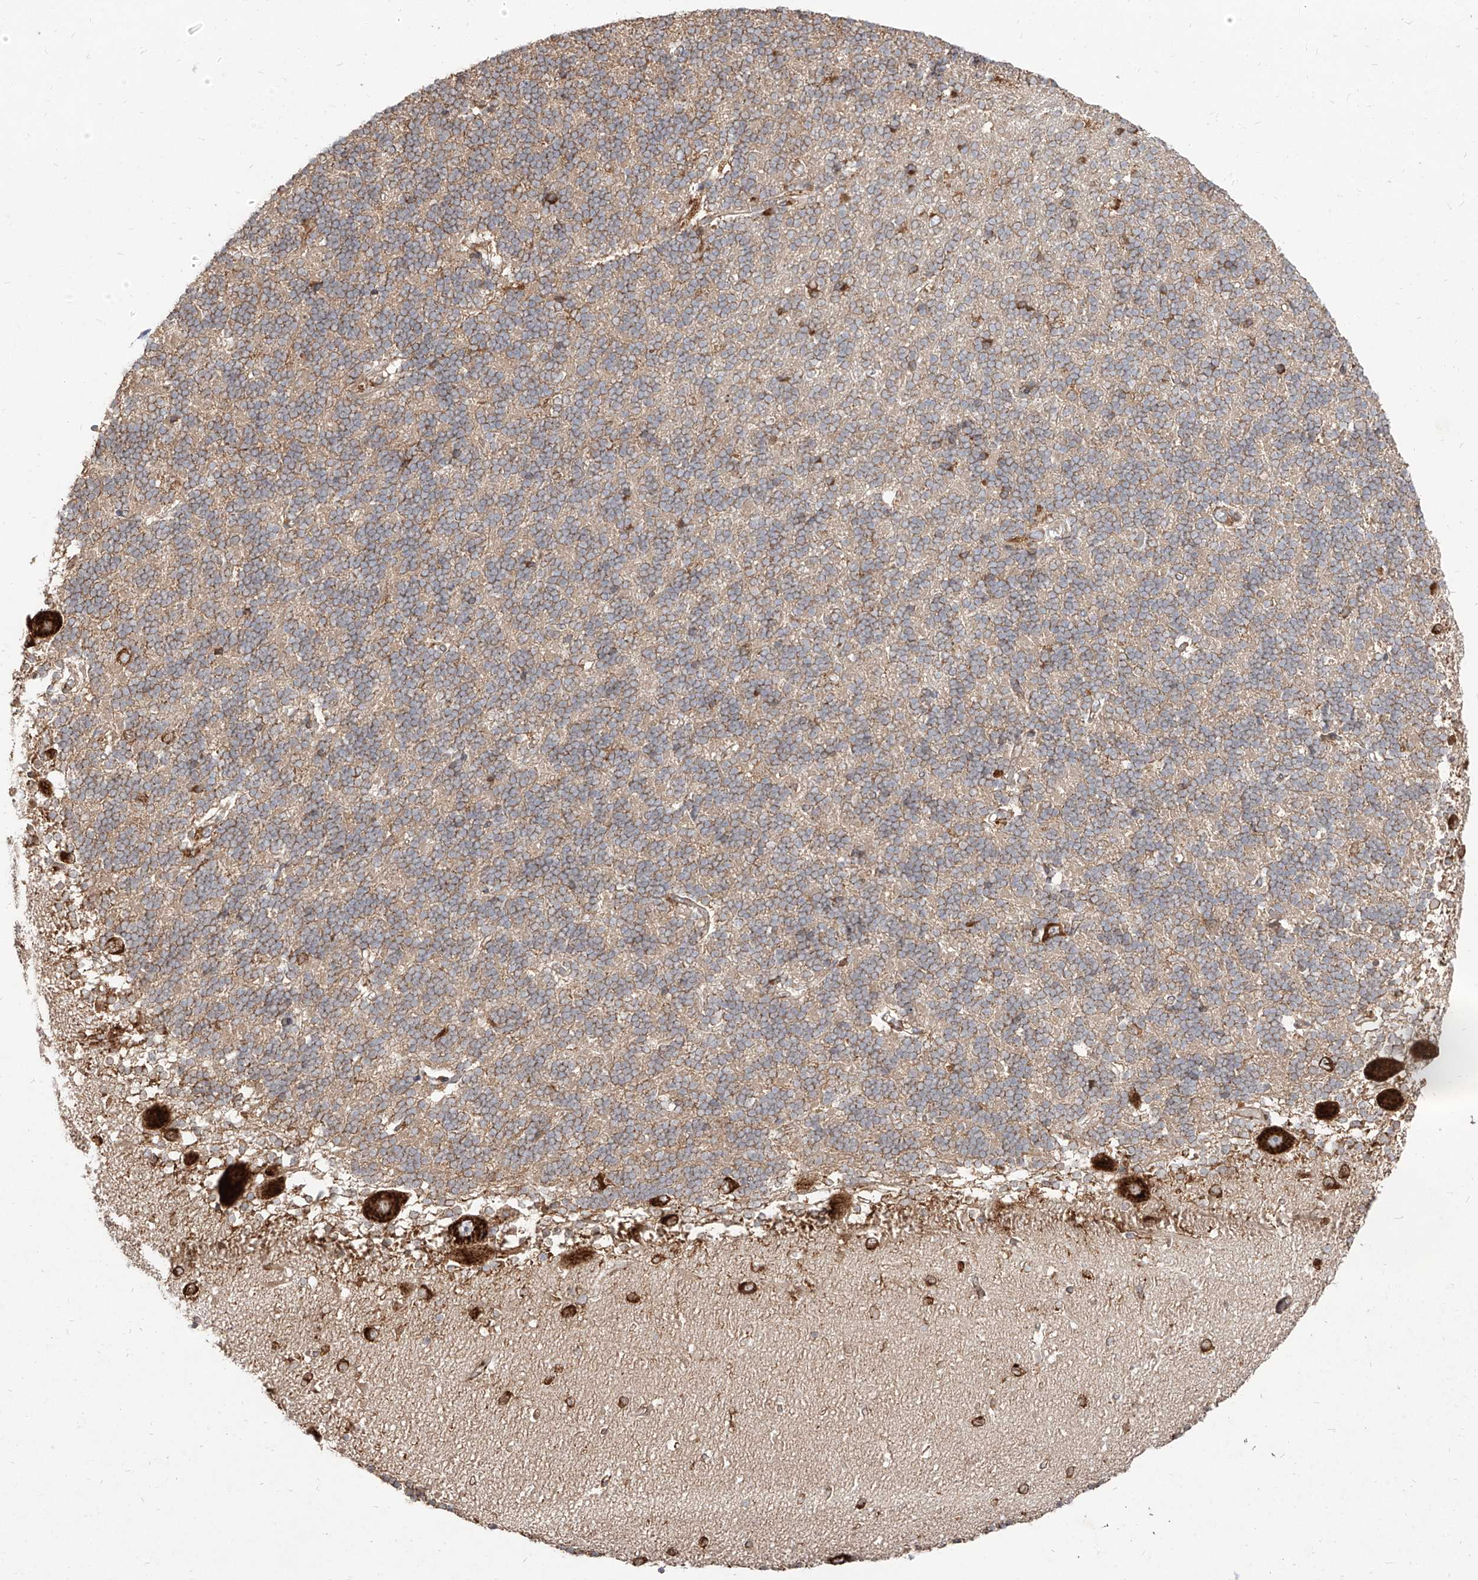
{"staining": {"intensity": "moderate", "quantity": "<25%", "location": "cytoplasmic/membranous"}, "tissue": "cerebellum", "cell_type": "Cells in granular layer", "image_type": "normal", "snomed": [{"axis": "morphology", "description": "Normal tissue, NOS"}, {"axis": "topography", "description": "Cerebellum"}], "caption": "The immunohistochemical stain labels moderate cytoplasmic/membranous expression in cells in granular layer of normal cerebellum. (DAB (3,3'-diaminobenzidine) IHC with brightfield microscopy, high magnification).", "gene": "RPS25", "patient": {"sex": "male", "age": 37}}